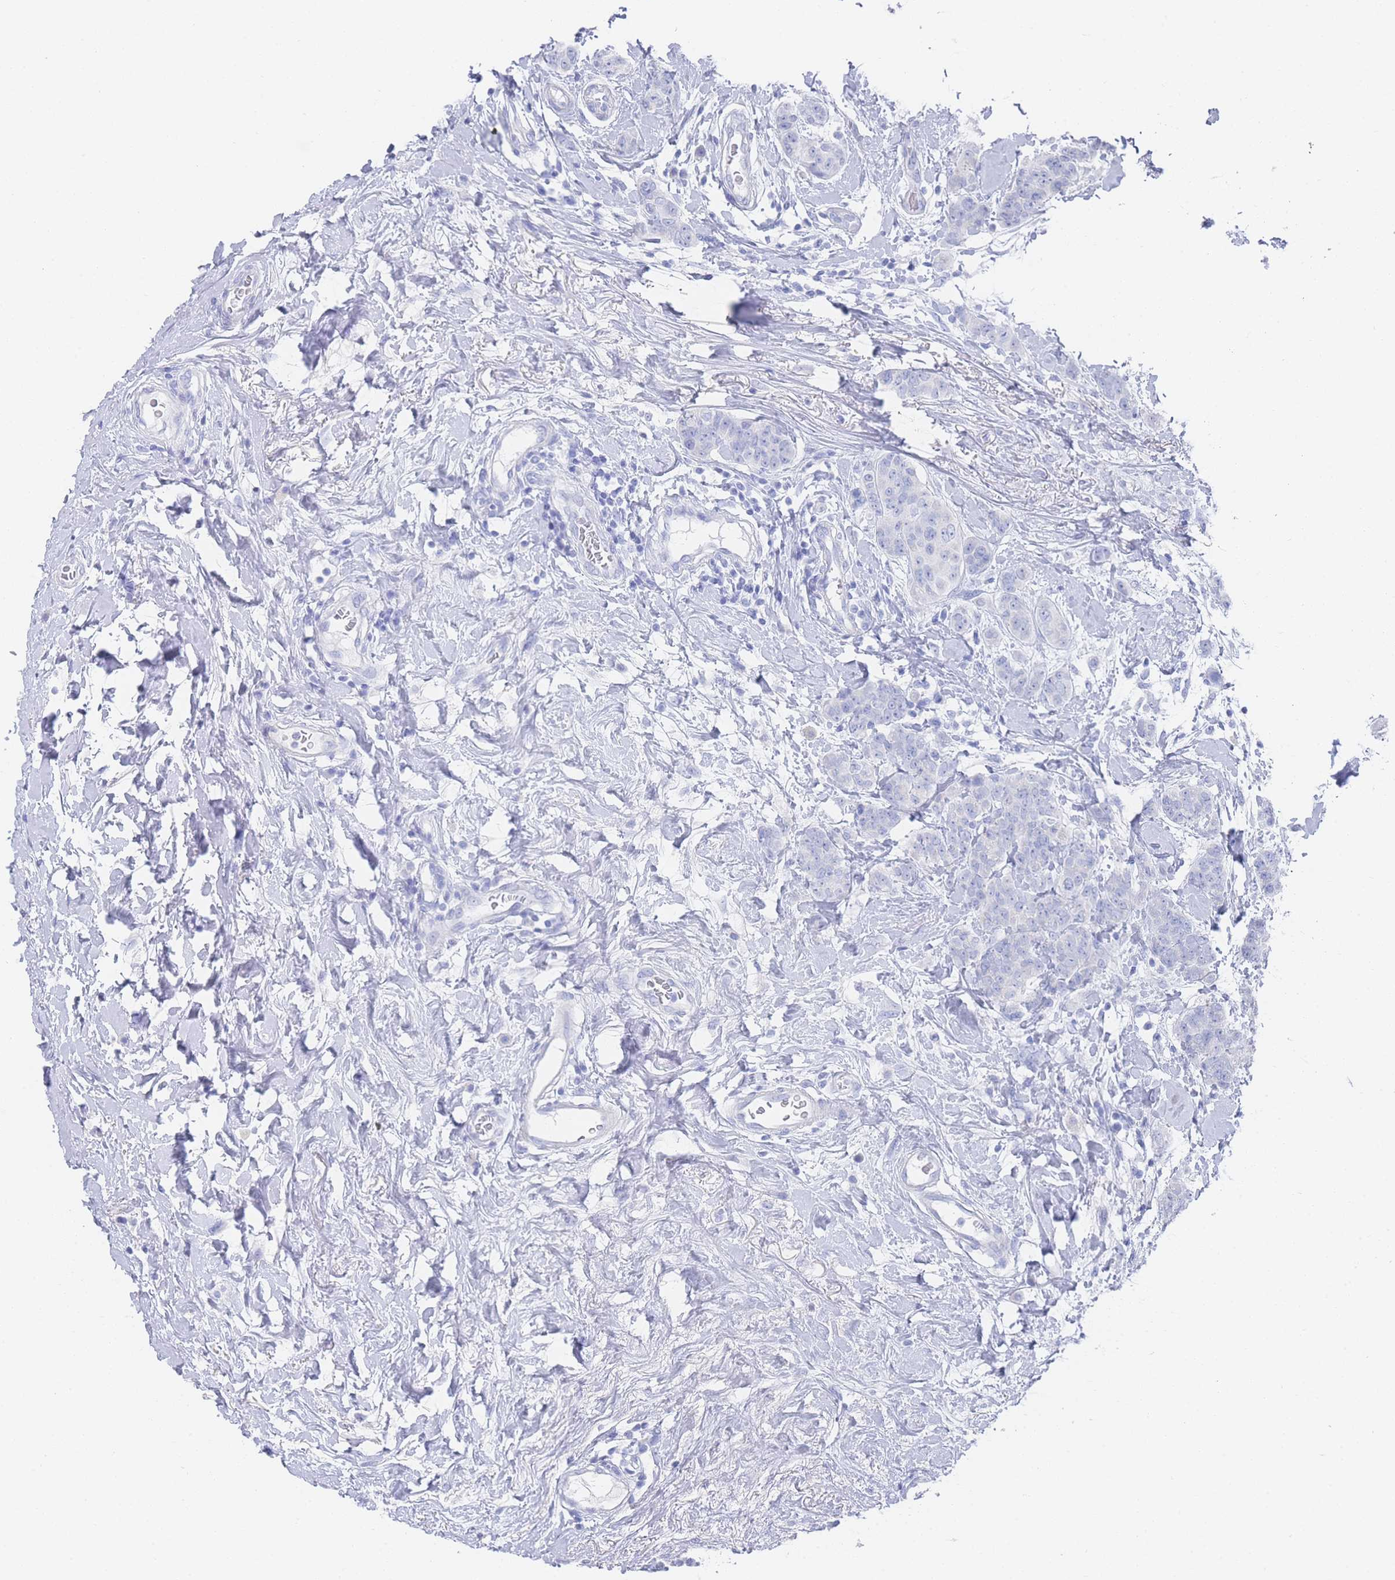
{"staining": {"intensity": "negative", "quantity": "none", "location": "none"}, "tissue": "breast cancer", "cell_type": "Tumor cells", "image_type": "cancer", "snomed": [{"axis": "morphology", "description": "Duct carcinoma"}, {"axis": "topography", "description": "Breast"}], "caption": "A micrograph of breast cancer stained for a protein reveals no brown staining in tumor cells.", "gene": "LRRC37A", "patient": {"sex": "female", "age": 40}}